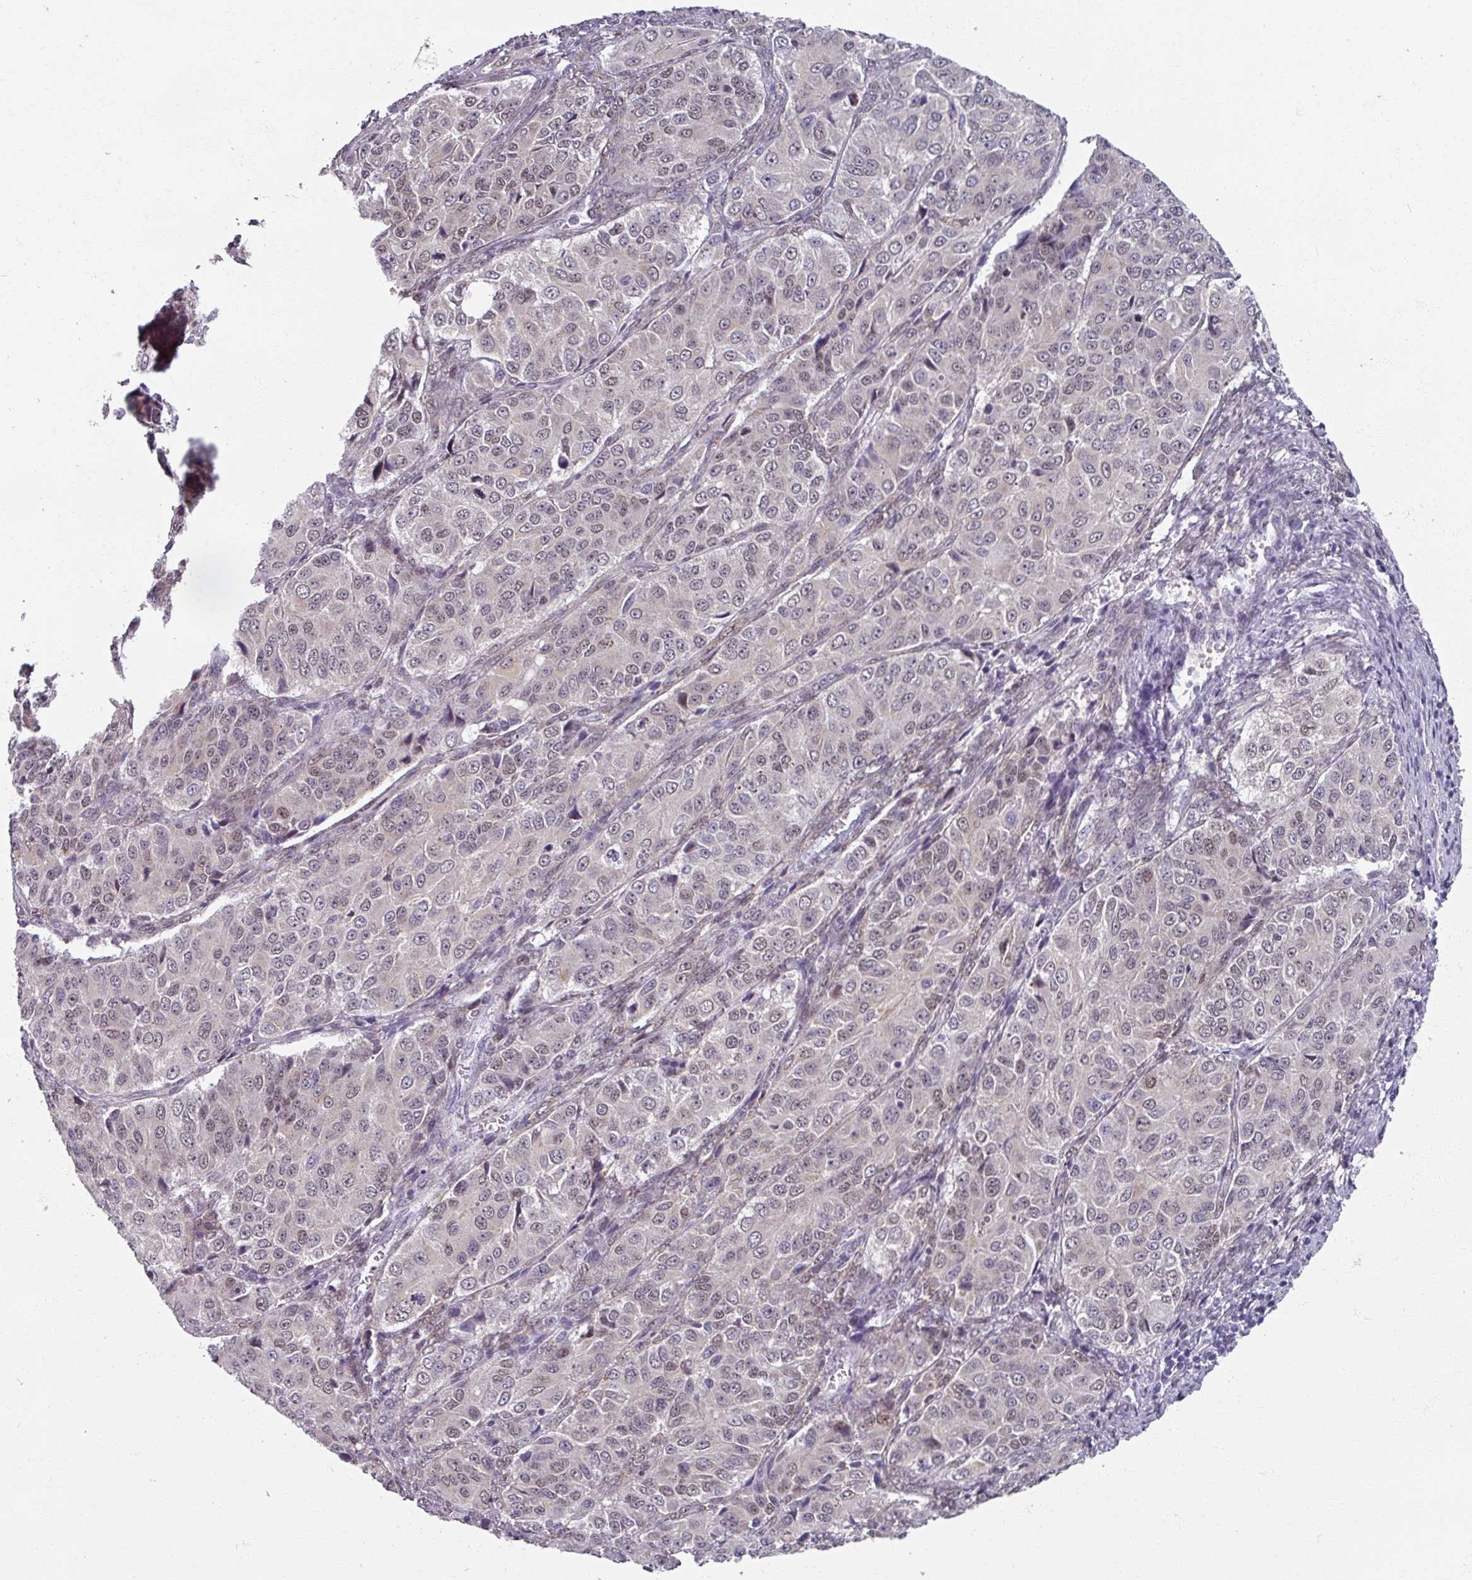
{"staining": {"intensity": "moderate", "quantity": "<25%", "location": "nuclear"}, "tissue": "ovarian cancer", "cell_type": "Tumor cells", "image_type": "cancer", "snomed": [{"axis": "morphology", "description": "Carcinoma, endometroid"}, {"axis": "topography", "description": "Ovary"}], "caption": "Ovarian endometroid carcinoma was stained to show a protein in brown. There is low levels of moderate nuclear expression in approximately <25% of tumor cells.", "gene": "RIPOR3", "patient": {"sex": "female", "age": 51}}